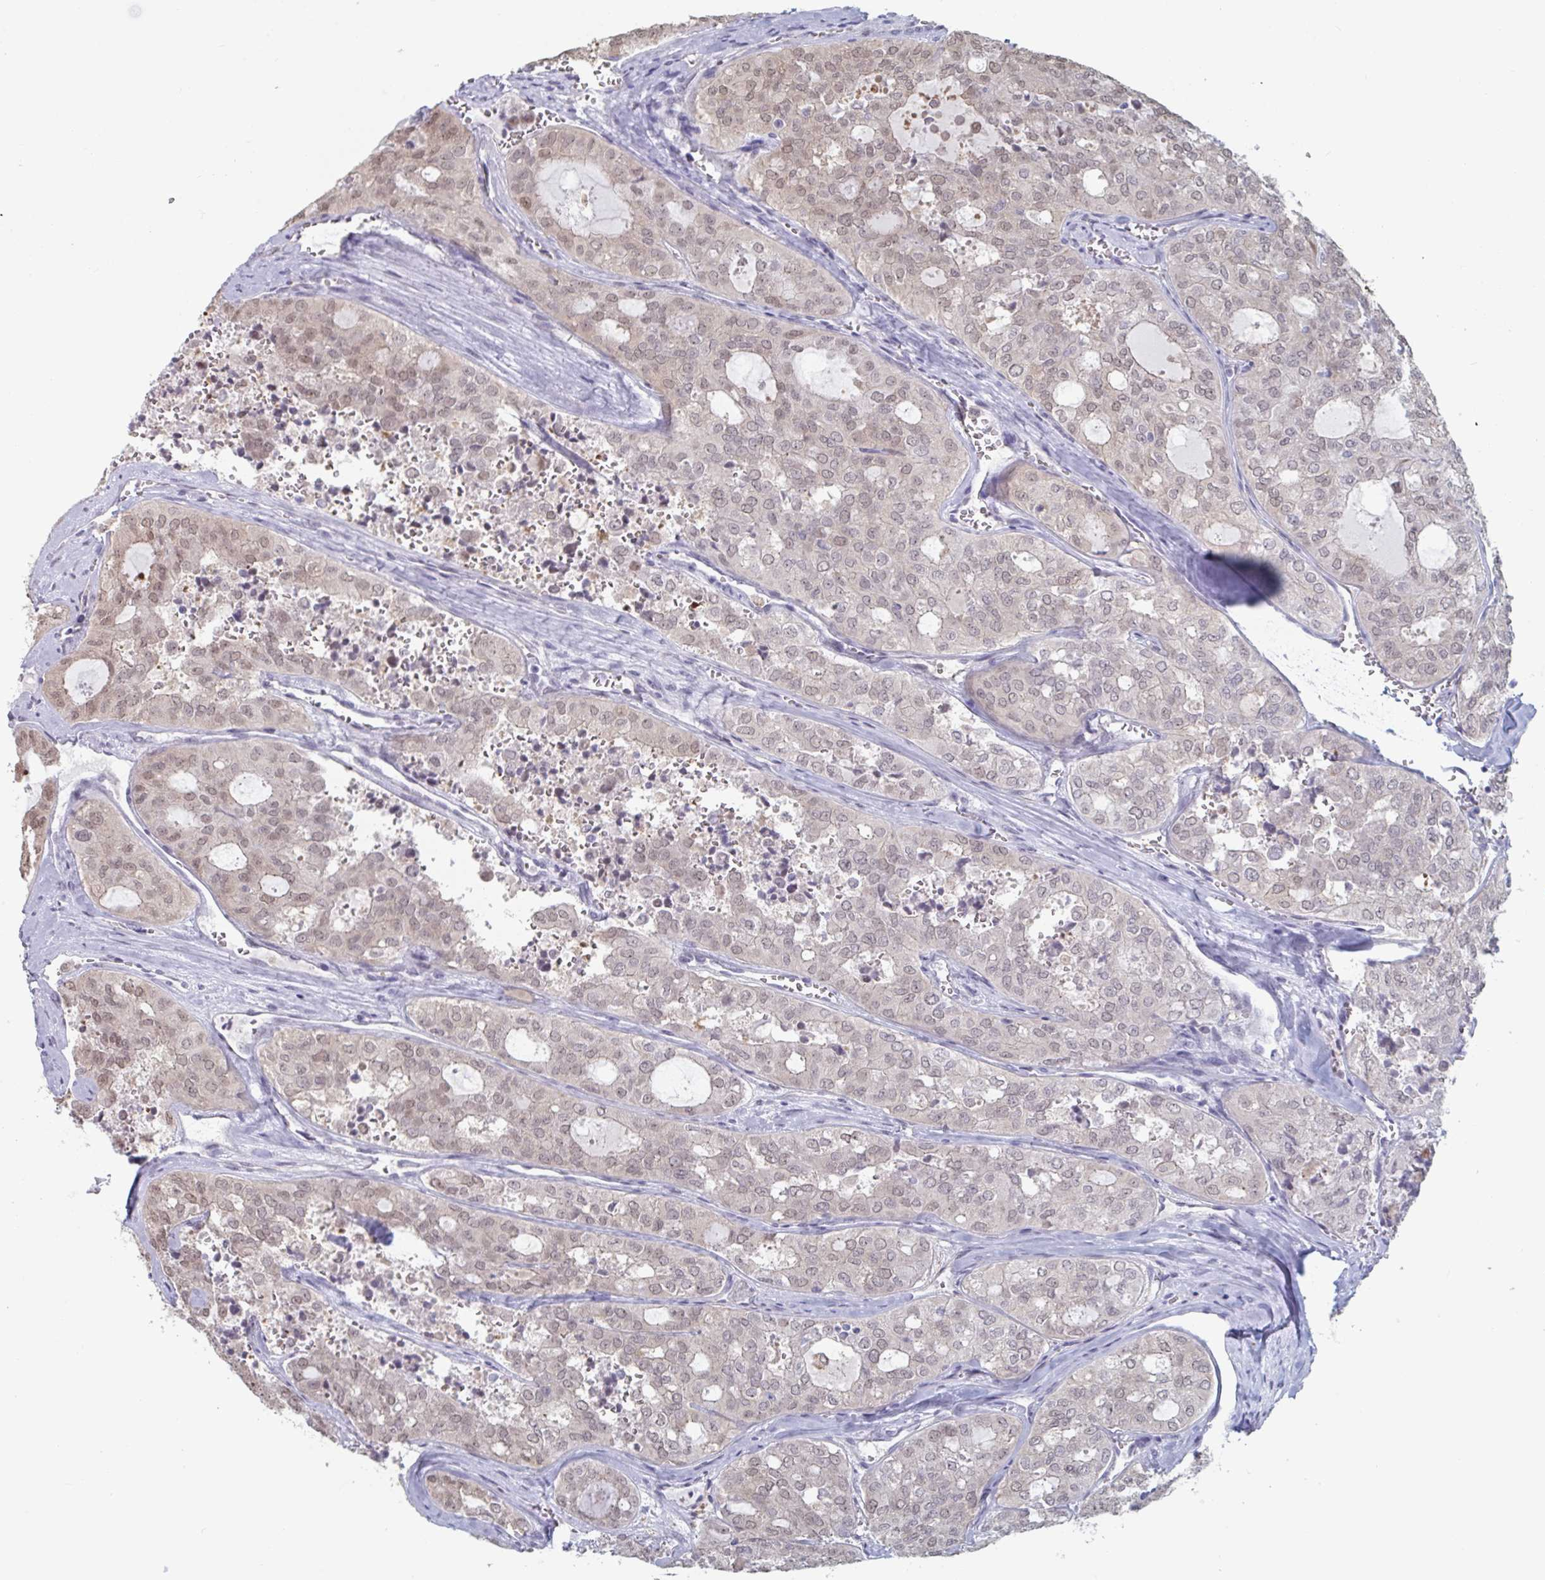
{"staining": {"intensity": "weak", "quantity": "<25%", "location": "nuclear"}, "tissue": "thyroid cancer", "cell_type": "Tumor cells", "image_type": "cancer", "snomed": [{"axis": "morphology", "description": "Follicular adenoma carcinoma, NOS"}, {"axis": "topography", "description": "Thyroid gland"}], "caption": "Immunohistochemistry (IHC) of thyroid cancer demonstrates no positivity in tumor cells.", "gene": "FOXA1", "patient": {"sex": "male", "age": 75}}